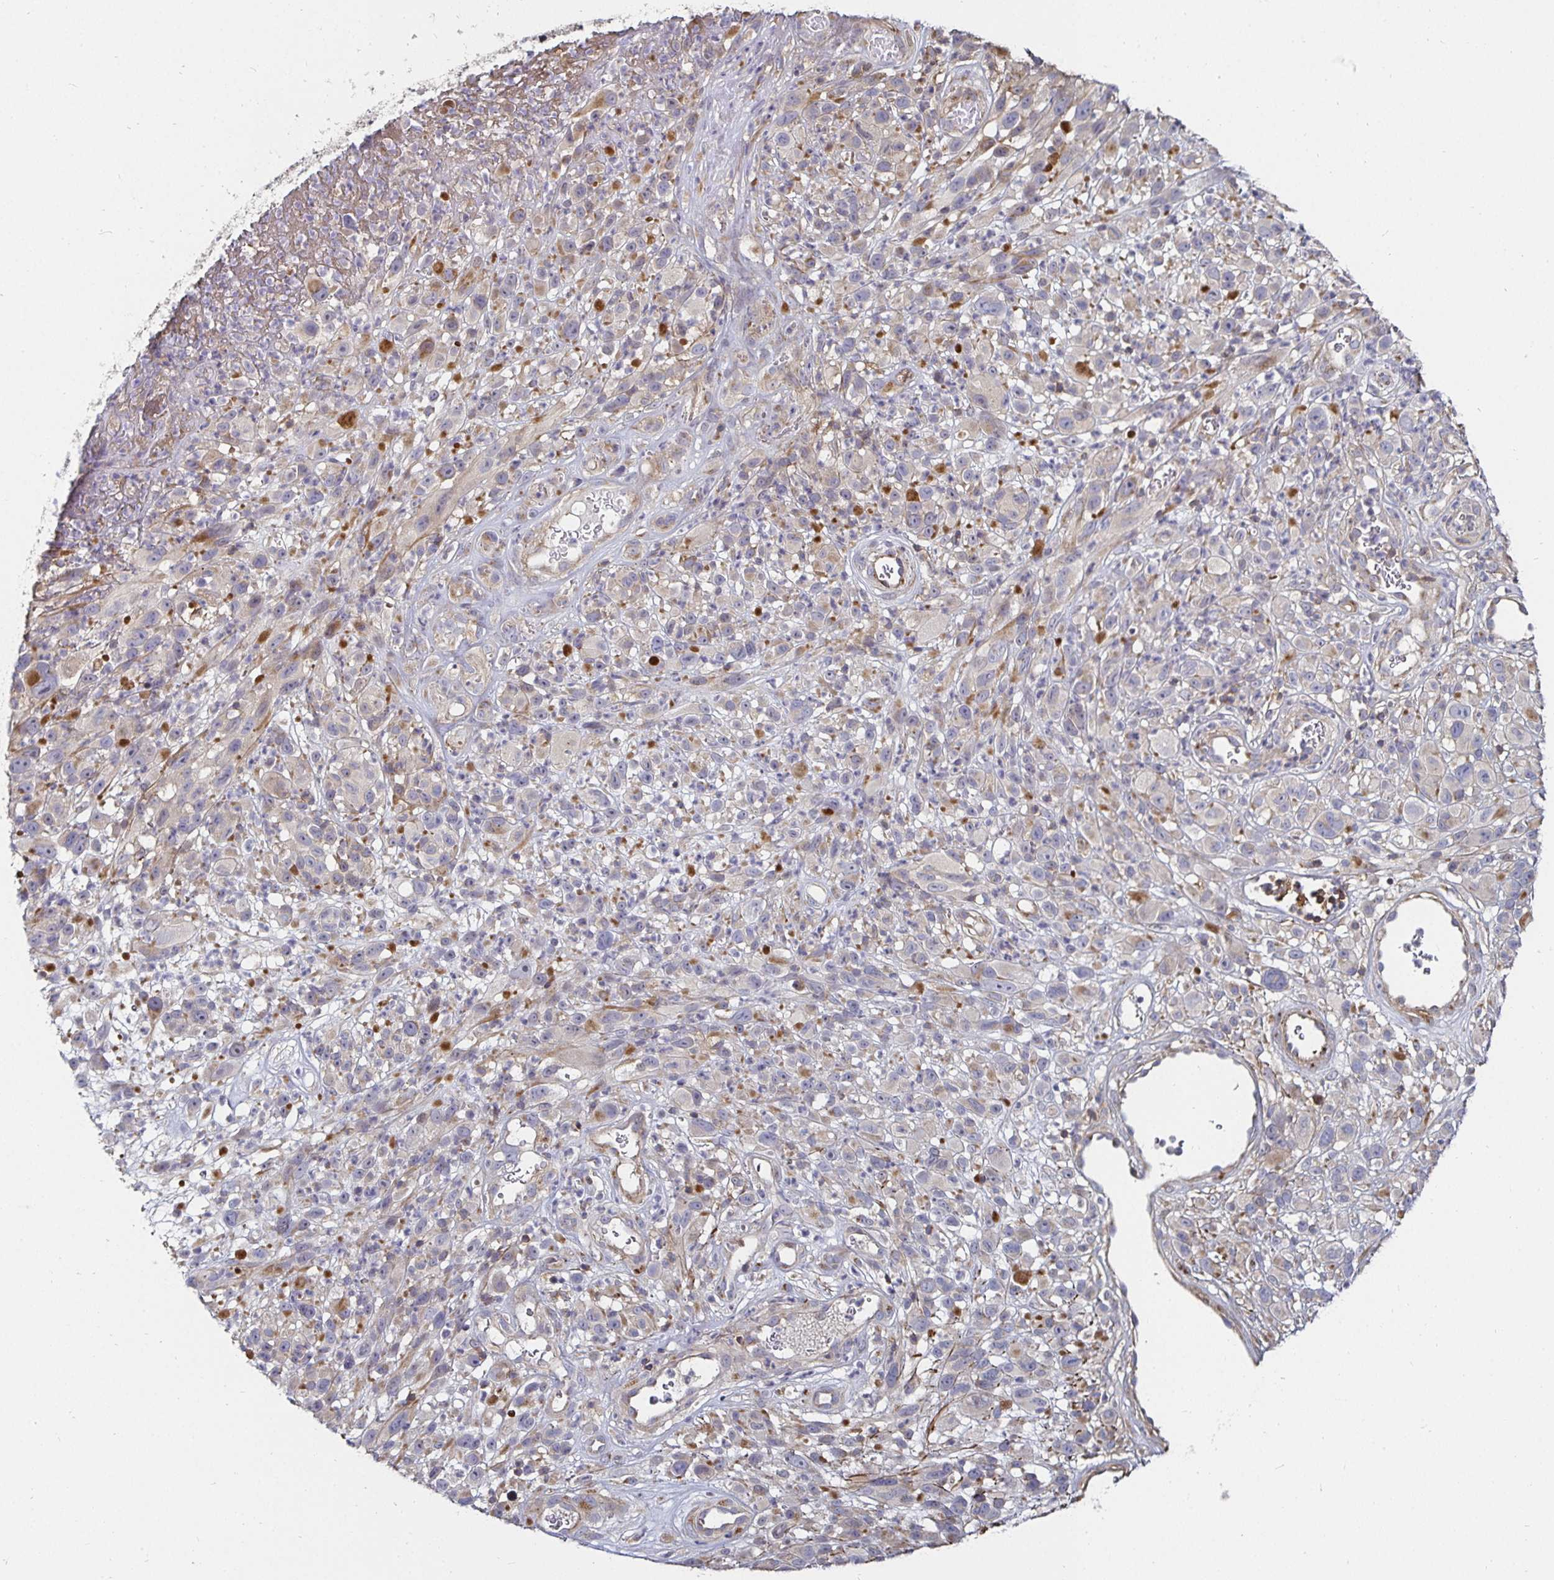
{"staining": {"intensity": "moderate", "quantity": "<25%", "location": "cytoplasmic/membranous"}, "tissue": "melanoma", "cell_type": "Tumor cells", "image_type": "cancer", "snomed": [{"axis": "morphology", "description": "Malignant melanoma, NOS"}, {"axis": "topography", "description": "Skin"}], "caption": "A photomicrograph of human melanoma stained for a protein demonstrates moderate cytoplasmic/membranous brown staining in tumor cells. Using DAB (3,3'-diaminobenzidine) (brown) and hematoxylin (blue) stains, captured at high magnification using brightfield microscopy.", "gene": "GJA4", "patient": {"sex": "male", "age": 68}}